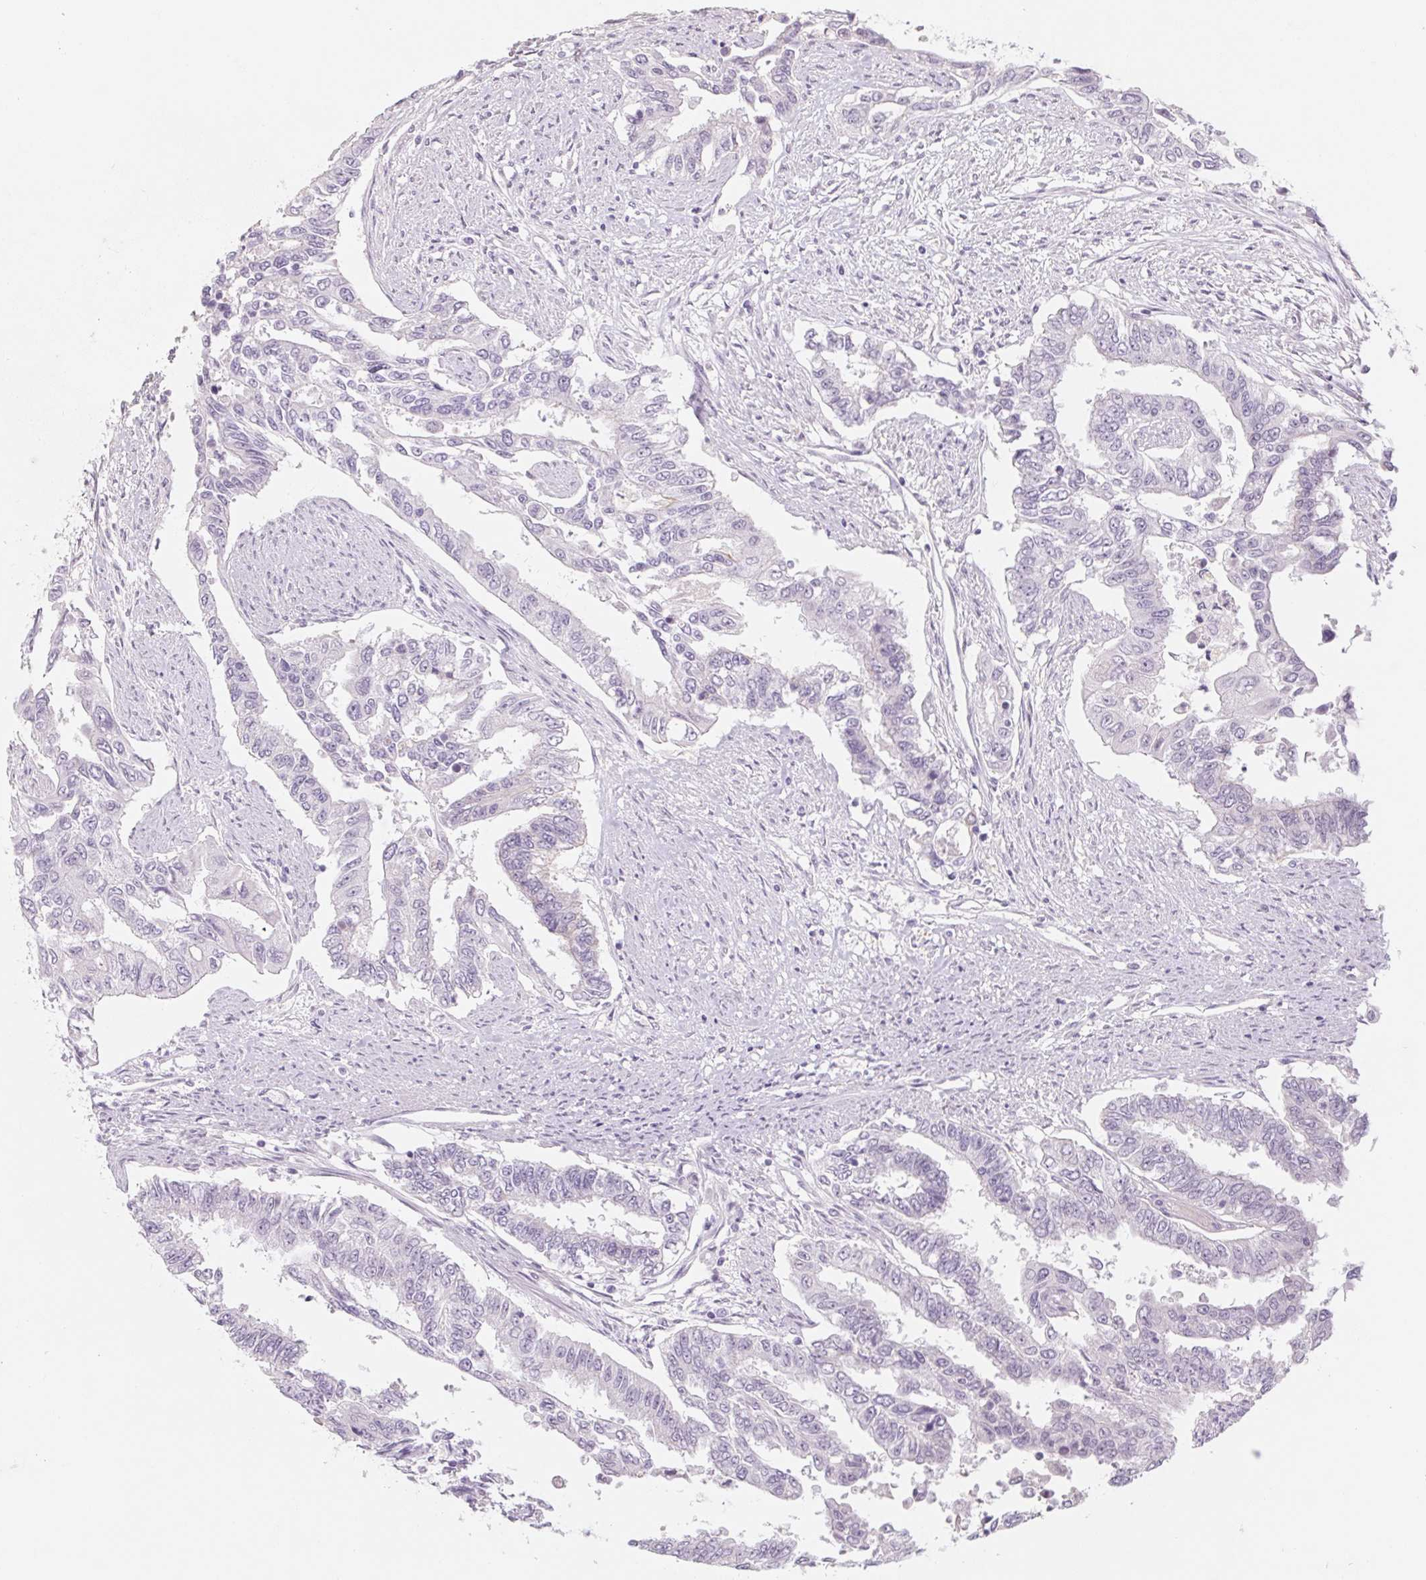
{"staining": {"intensity": "negative", "quantity": "none", "location": "none"}, "tissue": "endometrial cancer", "cell_type": "Tumor cells", "image_type": "cancer", "snomed": [{"axis": "morphology", "description": "Adenocarcinoma, NOS"}, {"axis": "topography", "description": "Uterus"}], "caption": "Immunohistochemical staining of endometrial adenocarcinoma exhibits no significant expression in tumor cells. (Immunohistochemistry, brightfield microscopy, high magnification).", "gene": "POU1F1", "patient": {"sex": "female", "age": 59}}